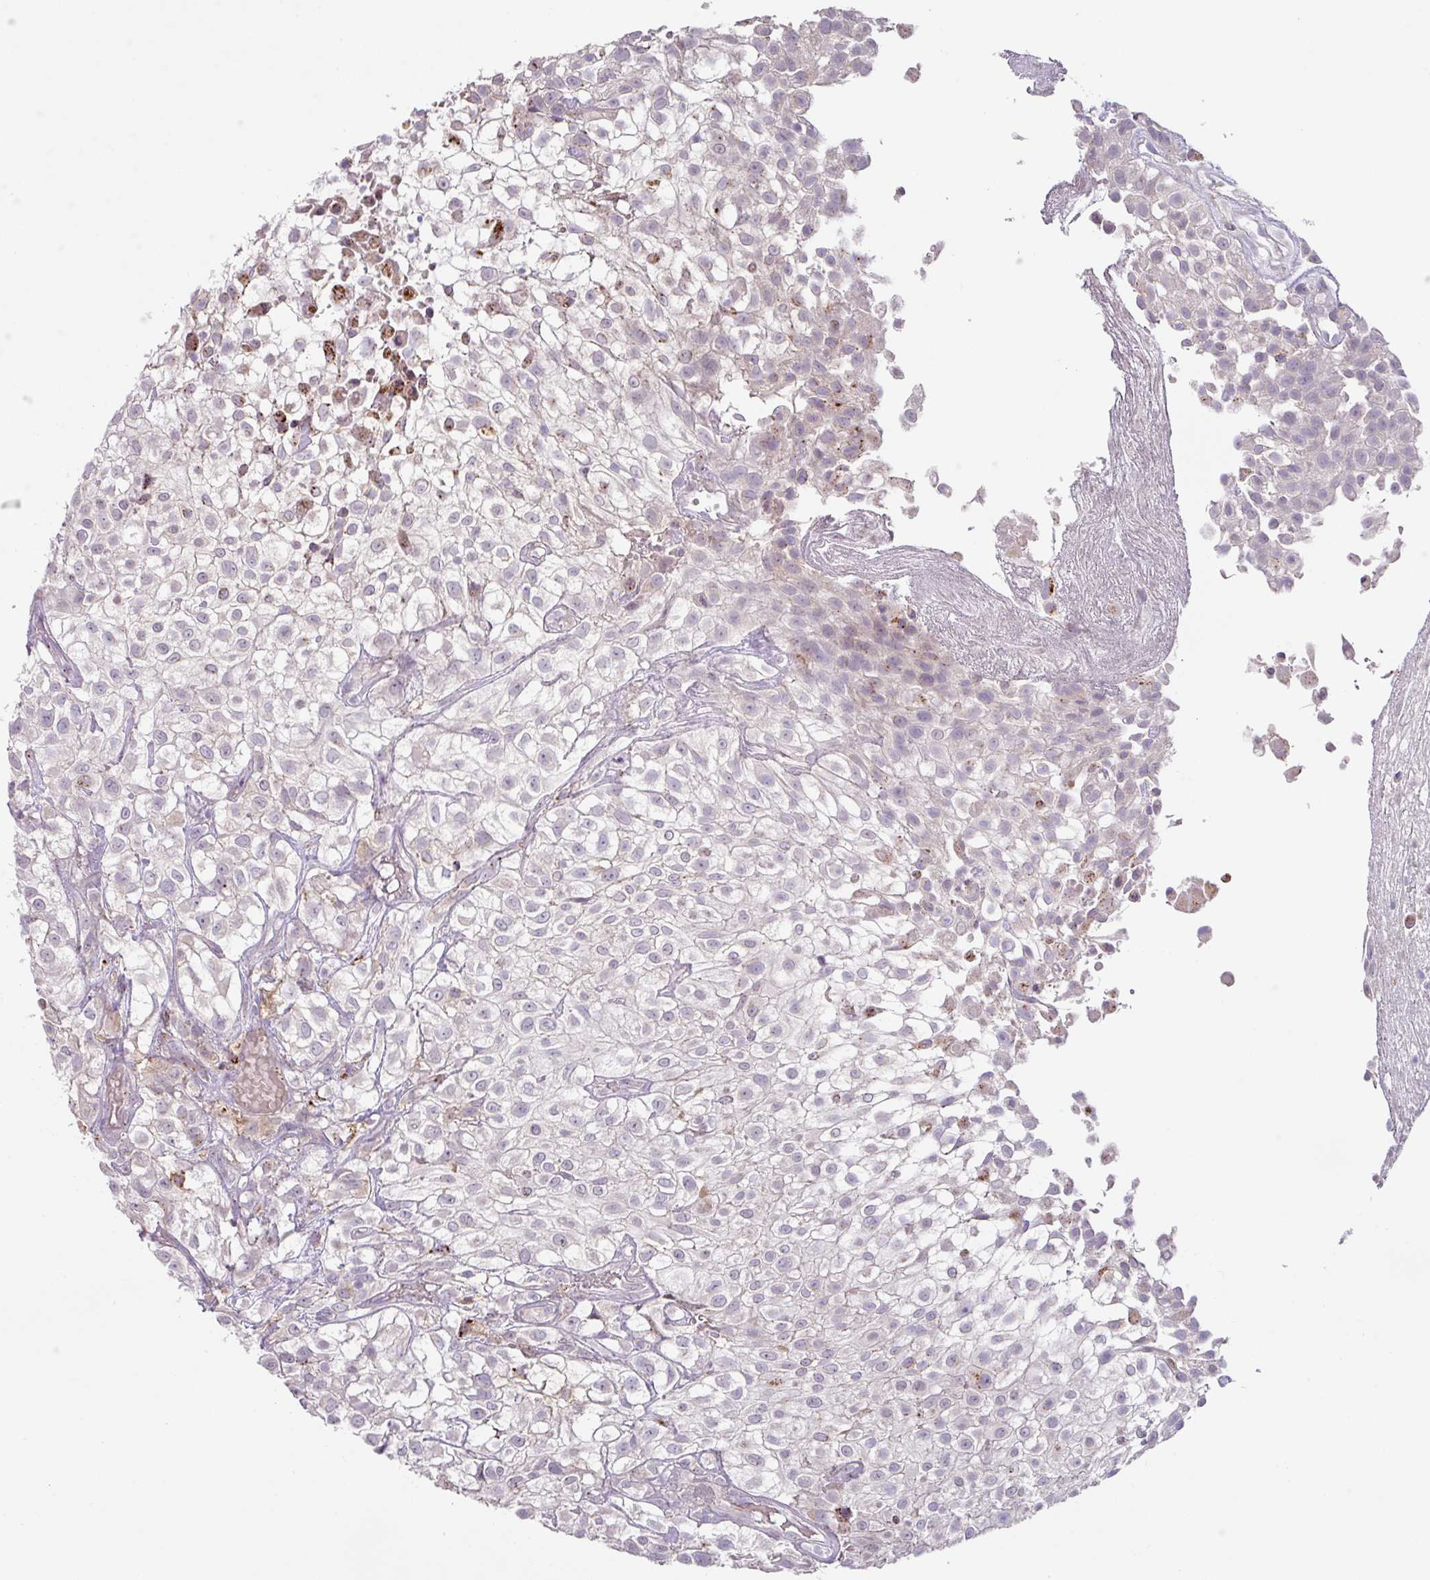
{"staining": {"intensity": "moderate", "quantity": "<25%", "location": "cytoplasmic/membranous"}, "tissue": "urothelial cancer", "cell_type": "Tumor cells", "image_type": "cancer", "snomed": [{"axis": "morphology", "description": "Urothelial carcinoma, High grade"}, {"axis": "topography", "description": "Urinary bladder"}], "caption": "The immunohistochemical stain labels moderate cytoplasmic/membranous expression in tumor cells of urothelial carcinoma (high-grade) tissue.", "gene": "PLEKHH3", "patient": {"sex": "male", "age": 56}}